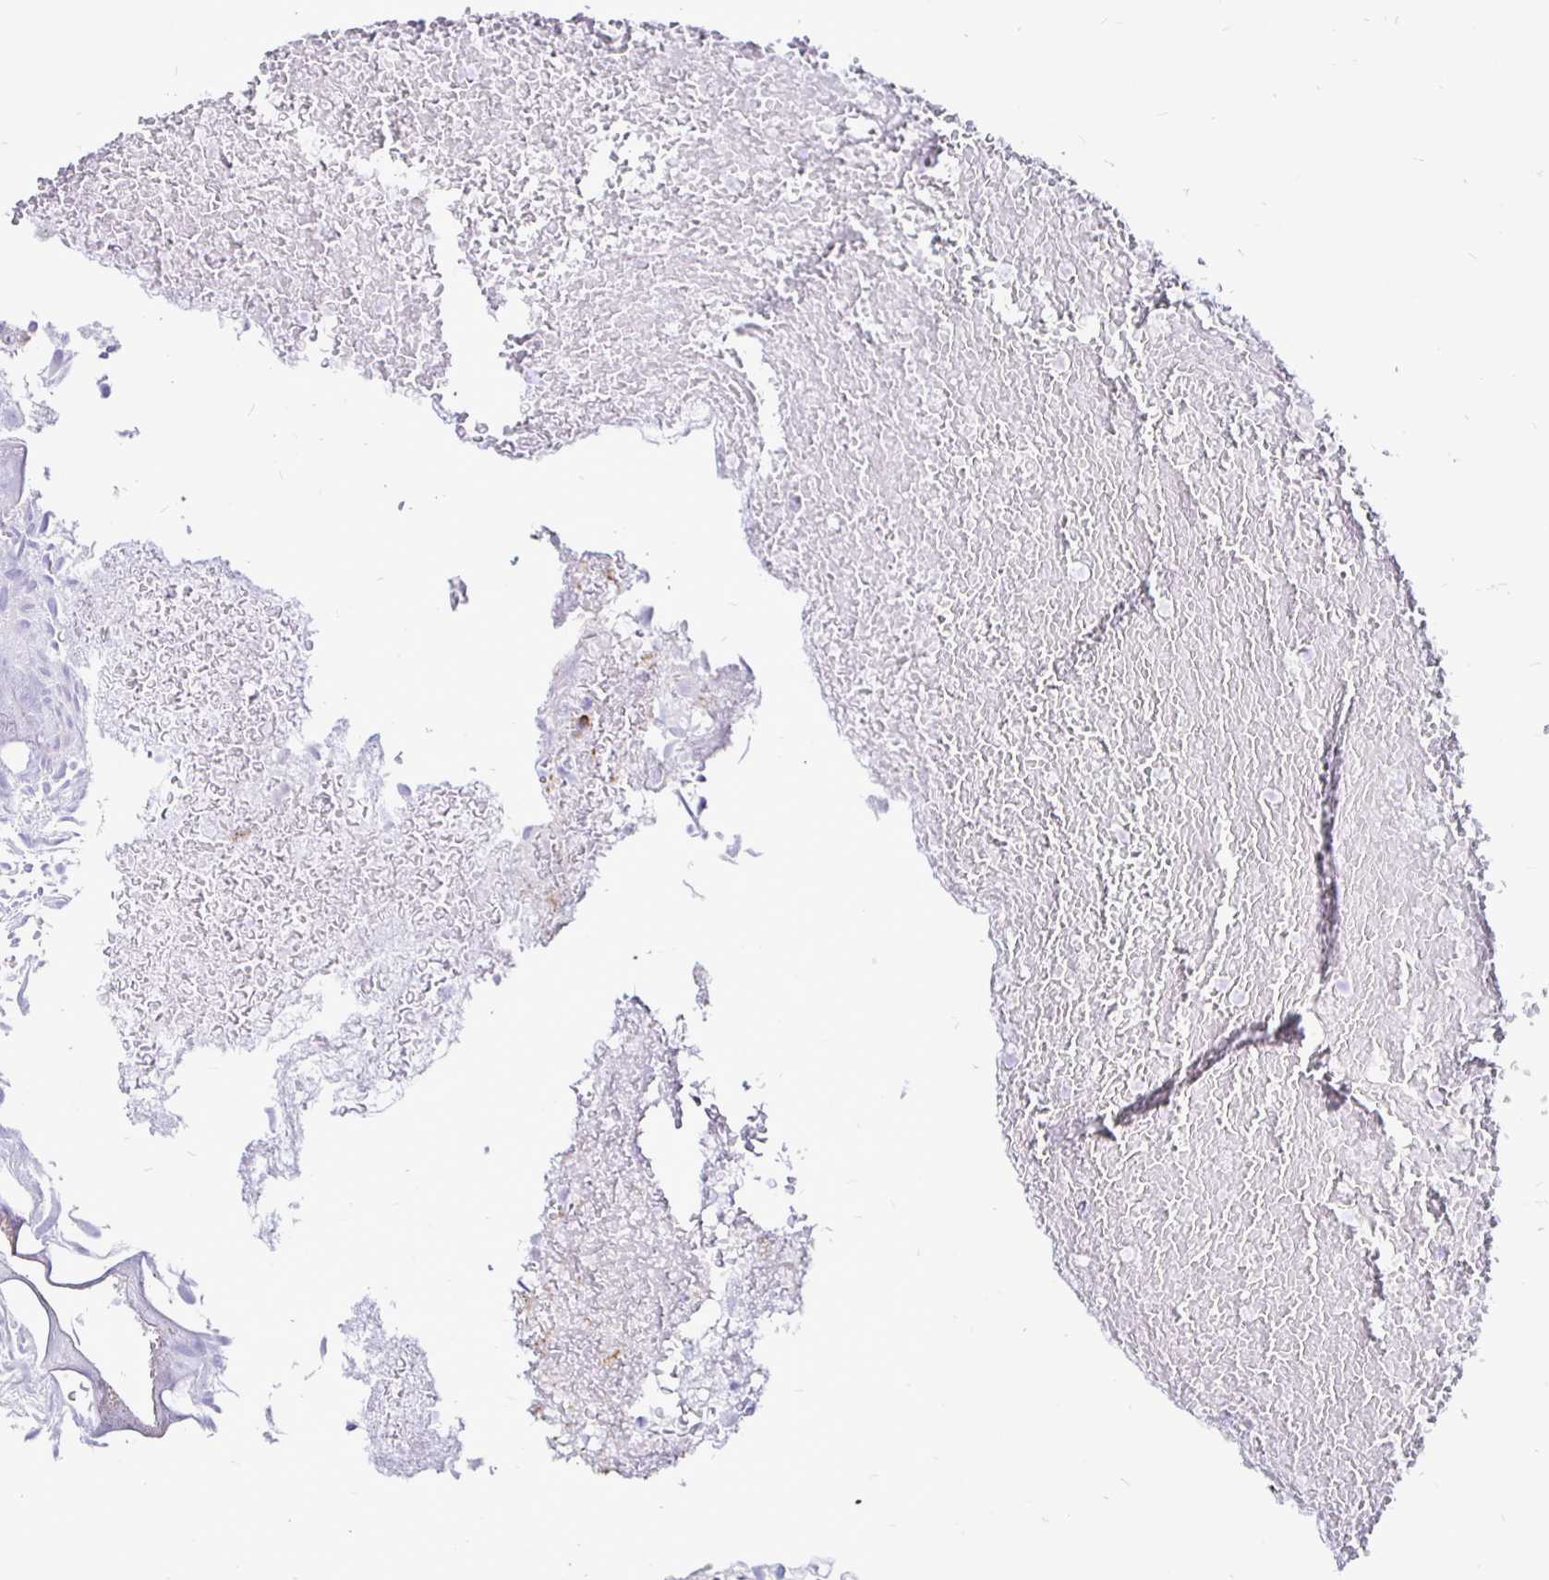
{"staining": {"intensity": "negative", "quantity": "none", "location": "none"}, "tissue": "urothelial cancer", "cell_type": "Tumor cells", "image_type": "cancer", "snomed": [{"axis": "morphology", "description": "Urothelial carcinoma, Low grade"}, {"axis": "topography", "description": "Urinary bladder"}], "caption": "The micrograph exhibits no significant positivity in tumor cells of urothelial carcinoma (low-grade).", "gene": "TIMP1", "patient": {"sex": "male", "age": 78}}